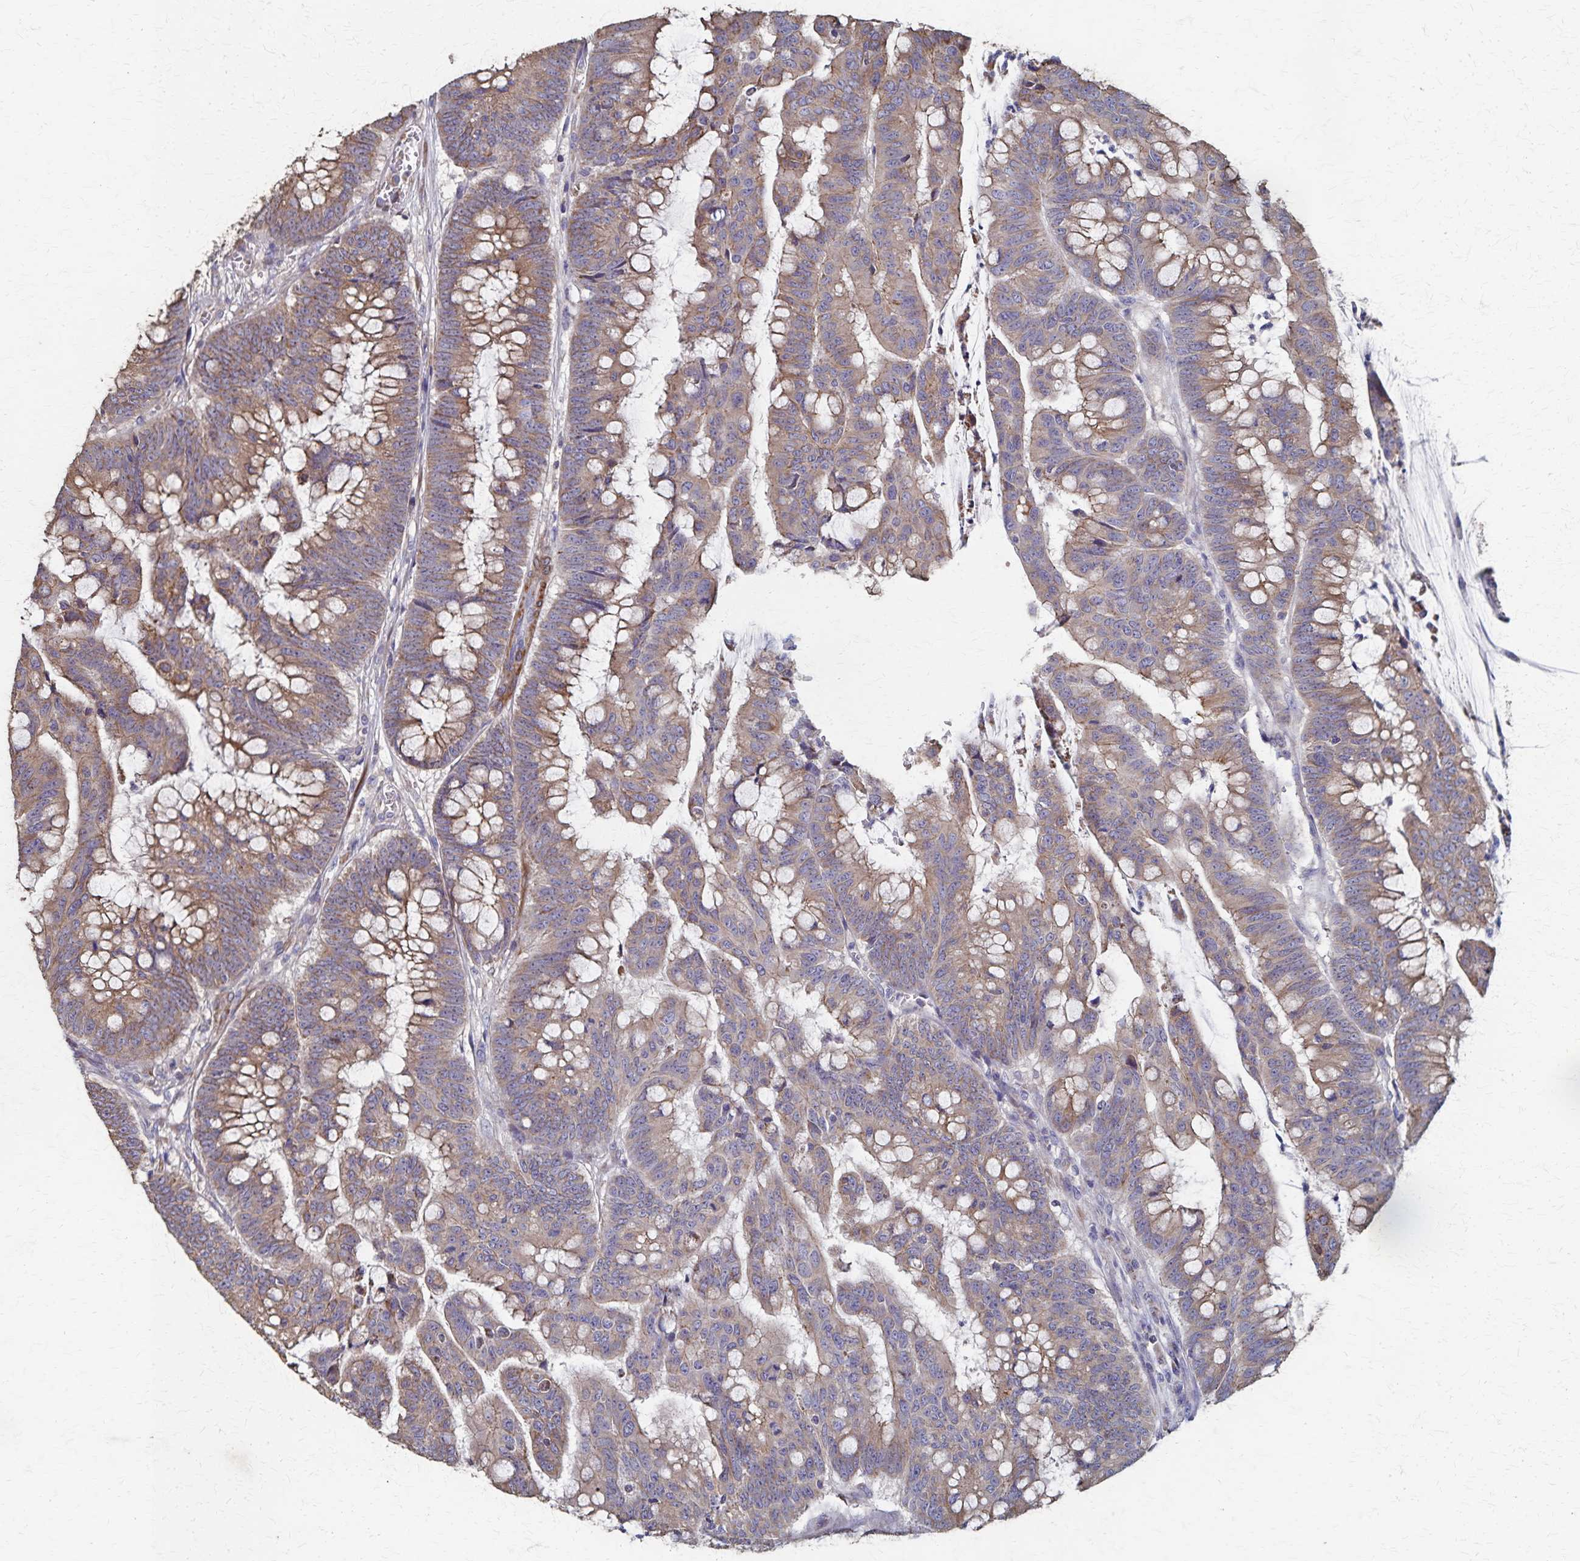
{"staining": {"intensity": "weak", "quantity": ">75%", "location": "cytoplasmic/membranous"}, "tissue": "colorectal cancer", "cell_type": "Tumor cells", "image_type": "cancer", "snomed": [{"axis": "morphology", "description": "Adenocarcinoma, NOS"}, {"axis": "topography", "description": "Colon"}], "caption": "Protein staining of colorectal cancer tissue demonstrates weak cytoplasmic/membranous expression in about >75% of tumor cells. Immunohistochemistry stains the protein in brown and the nuclei are stained blue.", "gene": "PGAP2", "patient": {"sex": "male", "age": 62}}